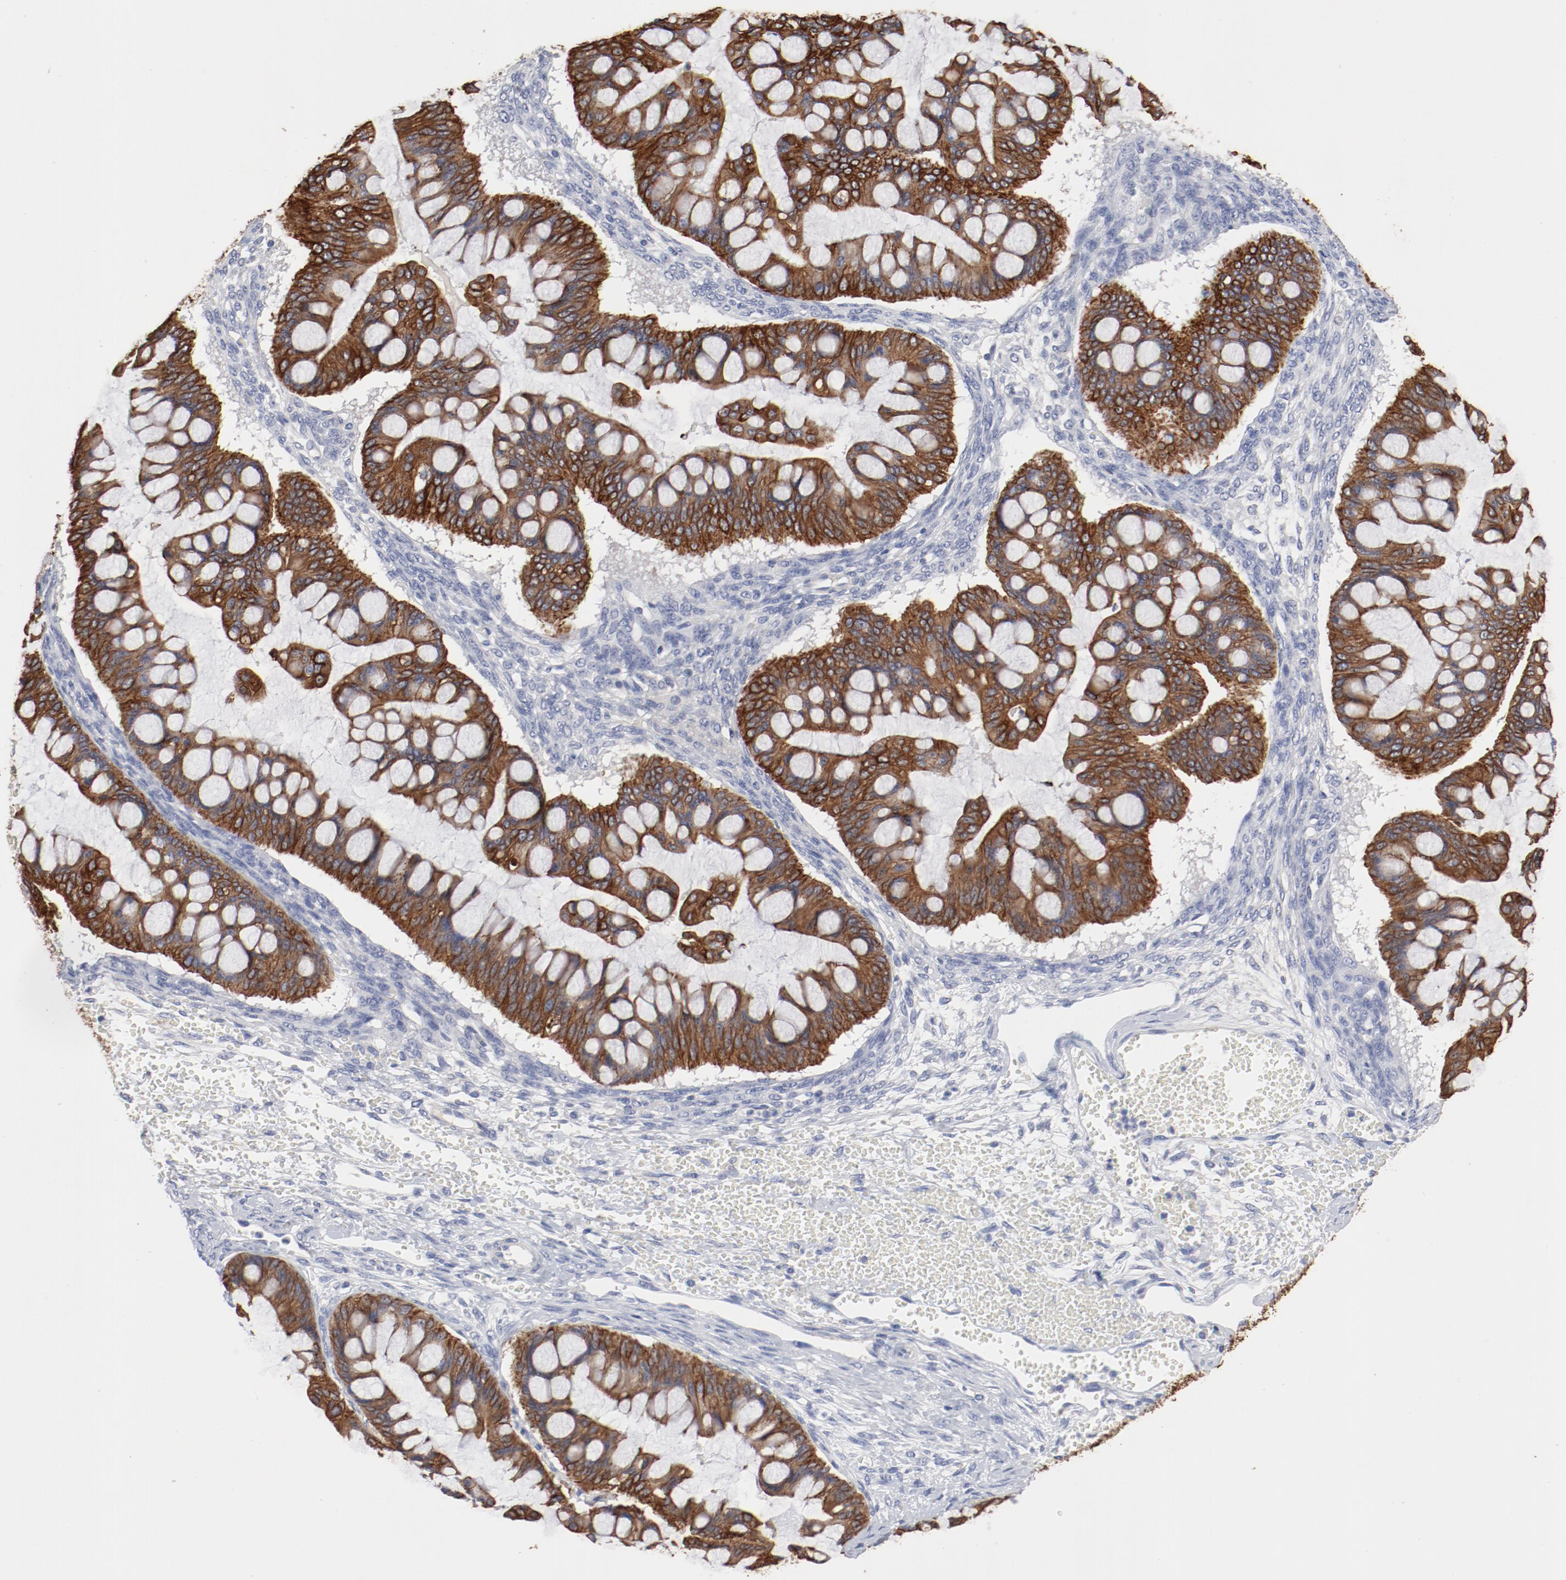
{"staining": {"intensity": "strong", "quantity": ">75%", "location": "cytoplasmic/membranous"}, "tissue": "ovarian cancer", "cell_type": "Tumor cells", "image_type": "cancer", "snomed": [{"axis": "morphology", "description": "Cystadenocarcinoma, mucinous, NOS"}, {"axis": "topography", "description": "Ovary"}], "caption": "Human mucinous cystadenocarcinoma (ovarian) stained with a protein marker demonstrates strong staining in tumor cells.", "gene": "TSPAN6", "patient": {"sex": "female", "age": 73}}